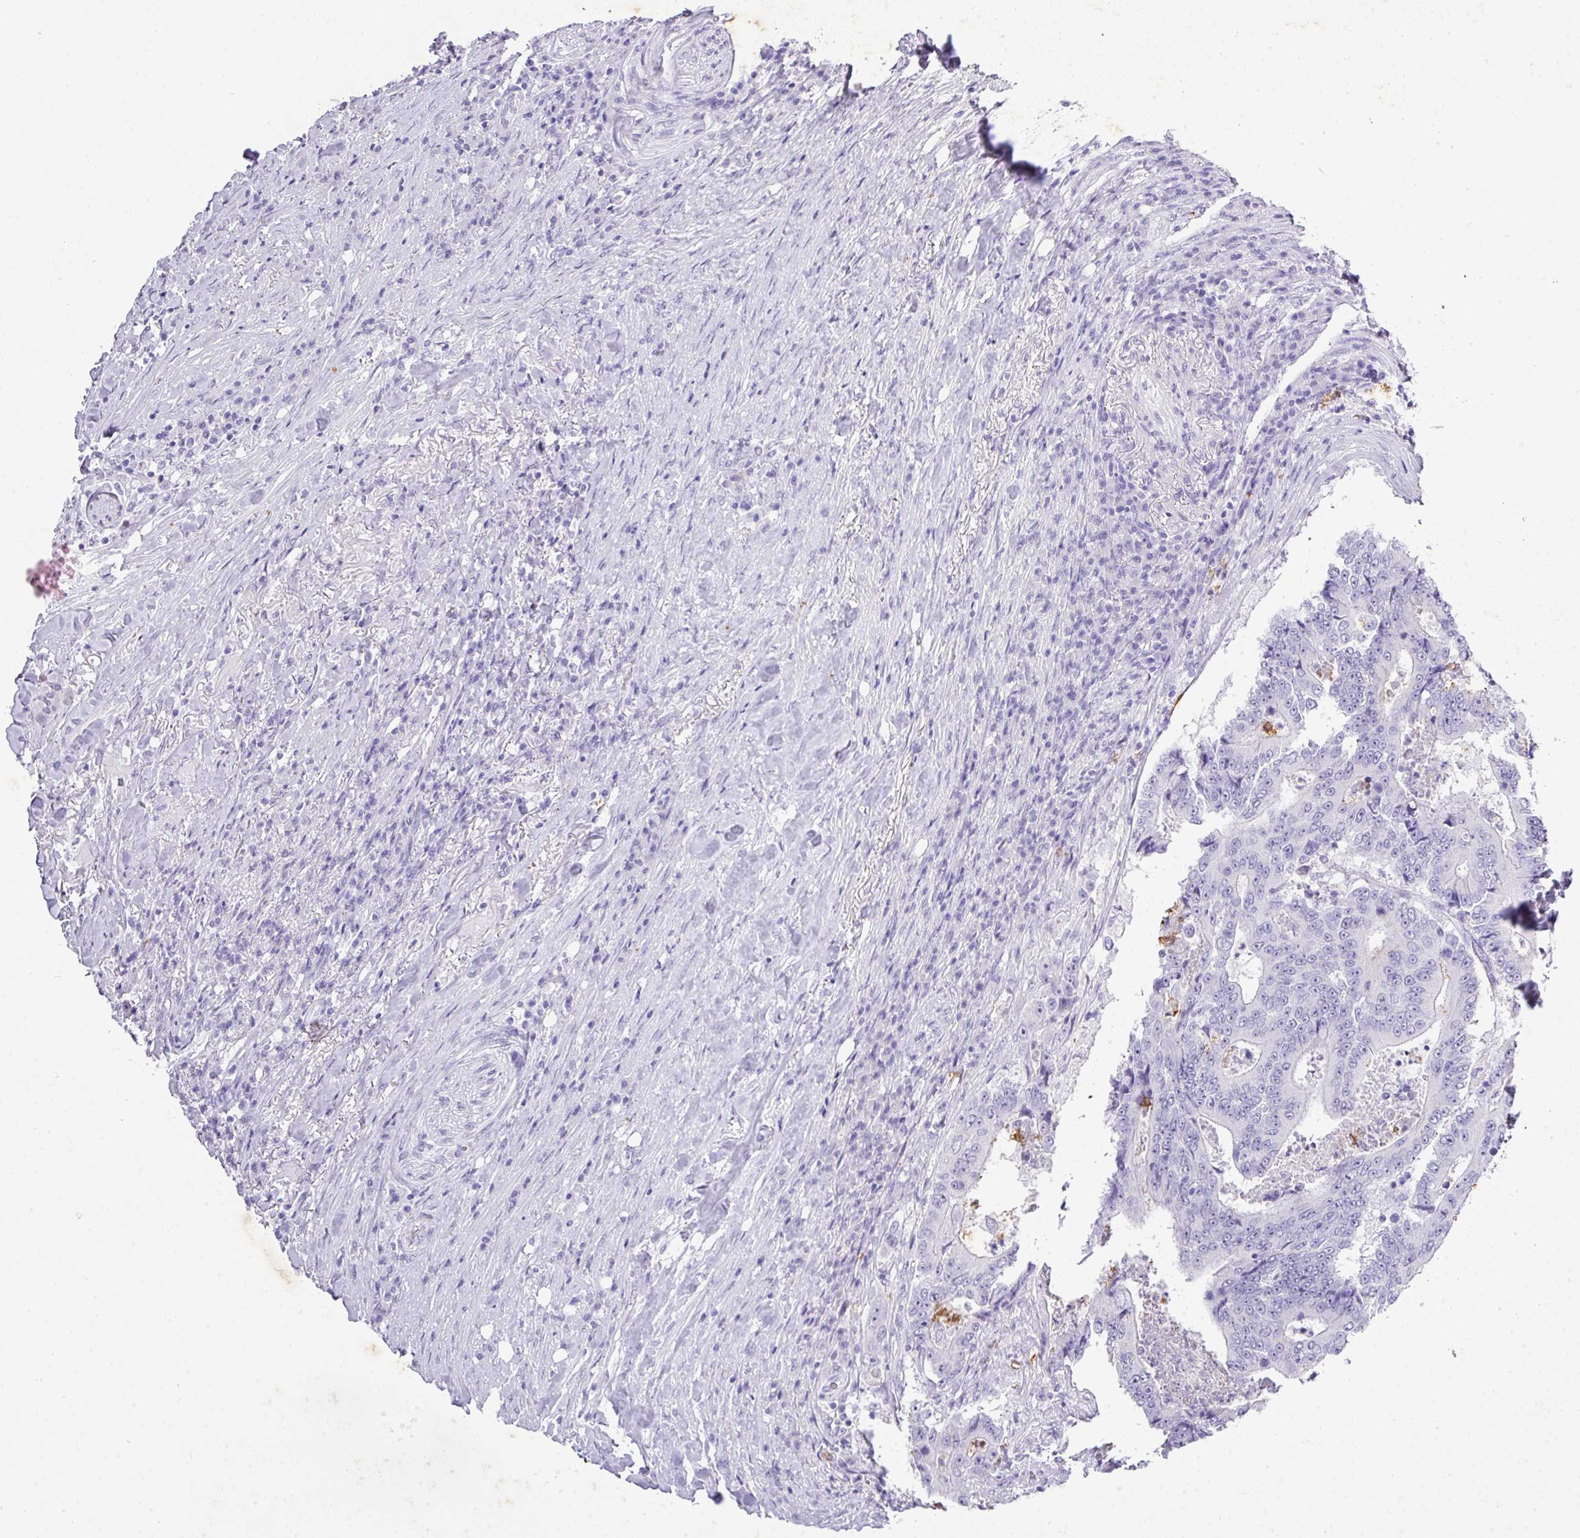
{"staining": {"intensity": "negative", "quantity": "none", "location": "none"}, "tissue": "colorectal cancer", "cell_type": "Tumor cells", "image_type": "cancer", "snomed": [{"axis": "morphology", "description": "Adenocarcinoma, NOS"}, {"axis": "topography", "description": "Colon"}], "caption": "Immunohistochemical staining of human colorectal cancer shows no significant expression in tumor cells. Brightfield microscopy of IHC stained with DAB (3,3'-diaminobenzidine) (brown) and hematoxylin (blue), captured at high magnification.", "gene": "KCNJ11", "patient": {"sex": "male", "age": 83}}